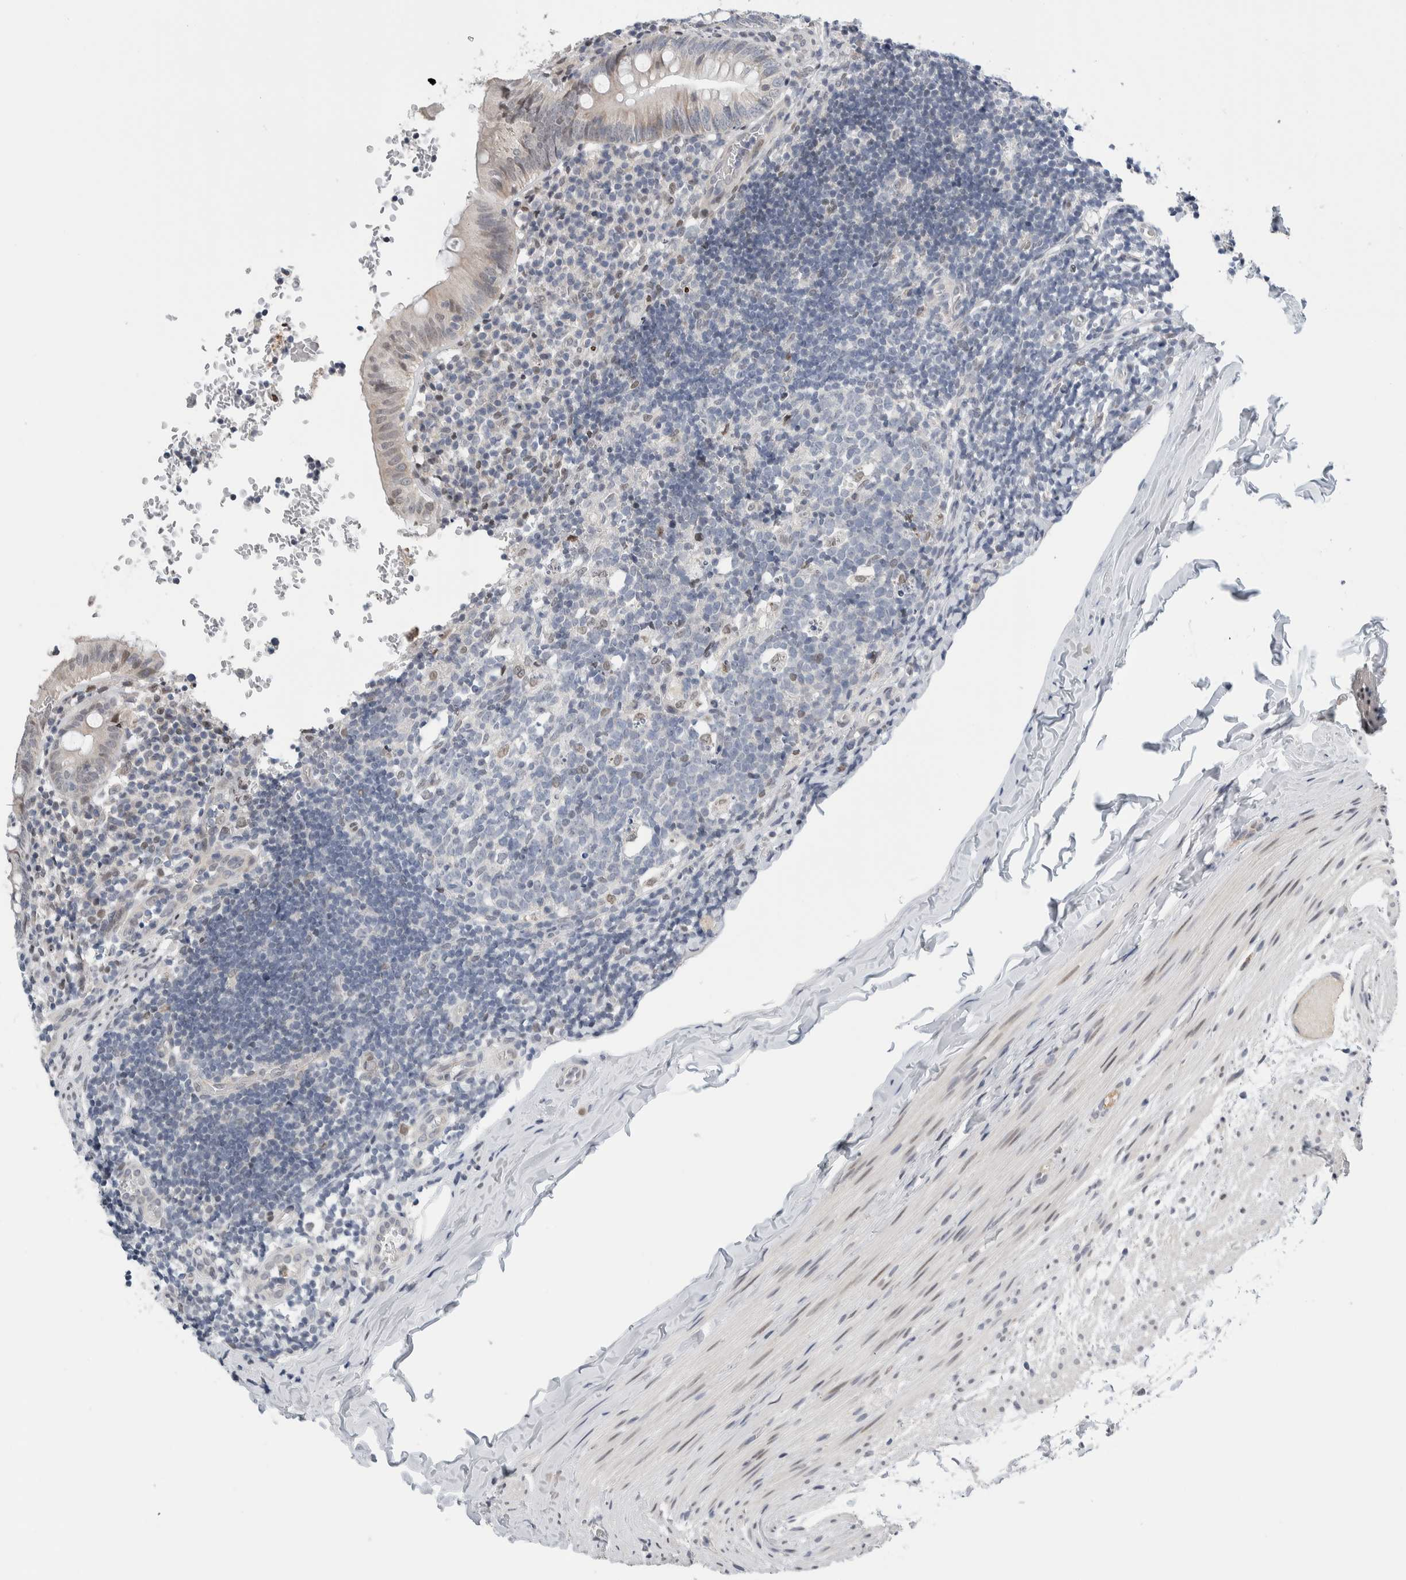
{"staining": {"intensity": "weak", "quantity": "<25%", "location": "cytoplasmic/membranous,nuclear"}, "tissue": "appendix", "cell_type": "Glandular cells", "image_type": "normal", "snomed": [{"axis": "morphology", "description": "Normal tissue, NOS"}, {"axis": "topography", "description": "Appendix"}], "caption": "Image shows no significant protein positivity in glandular cells of unremarkable appendix.", "gene": "NEUROD1", "patient": {"sex": "male", "age": 8}}